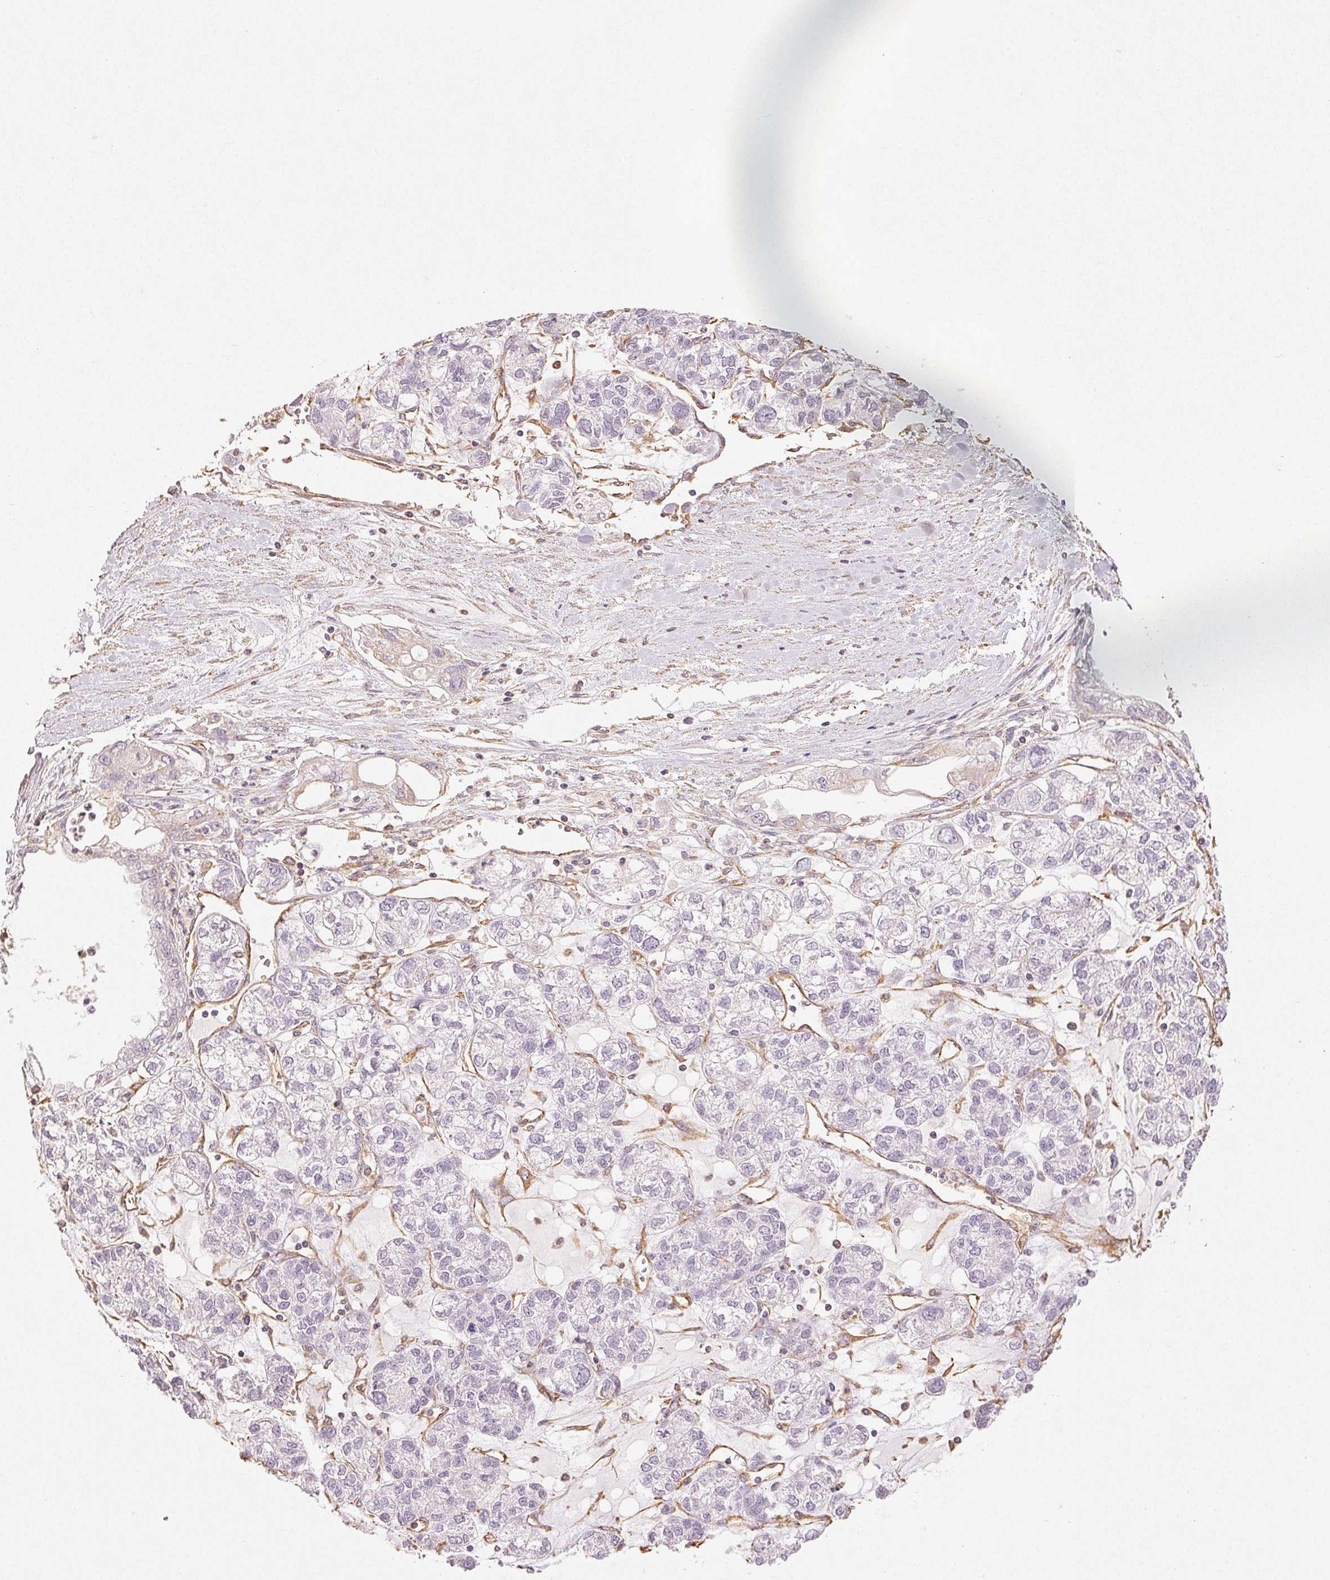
{"staining": {"intensity": "negative", "quantity": "none", "location": "none"}, "tissue": "ovarian cancer", "cell_type": "Tumor cells", "image_type": "cancer", "snomed": [{"axis": "morphology", "description": "Carcinoma, endometroid"}, {"axis": "topography", "description": "Ovary"}], "caption": "Endometroid carcinoma (ovarian) was stained to show a protein in brown. There is no significant positivity in tumor cells.", "gene": "COL7A1", "patient": {"sex": "female", "age": 64}}